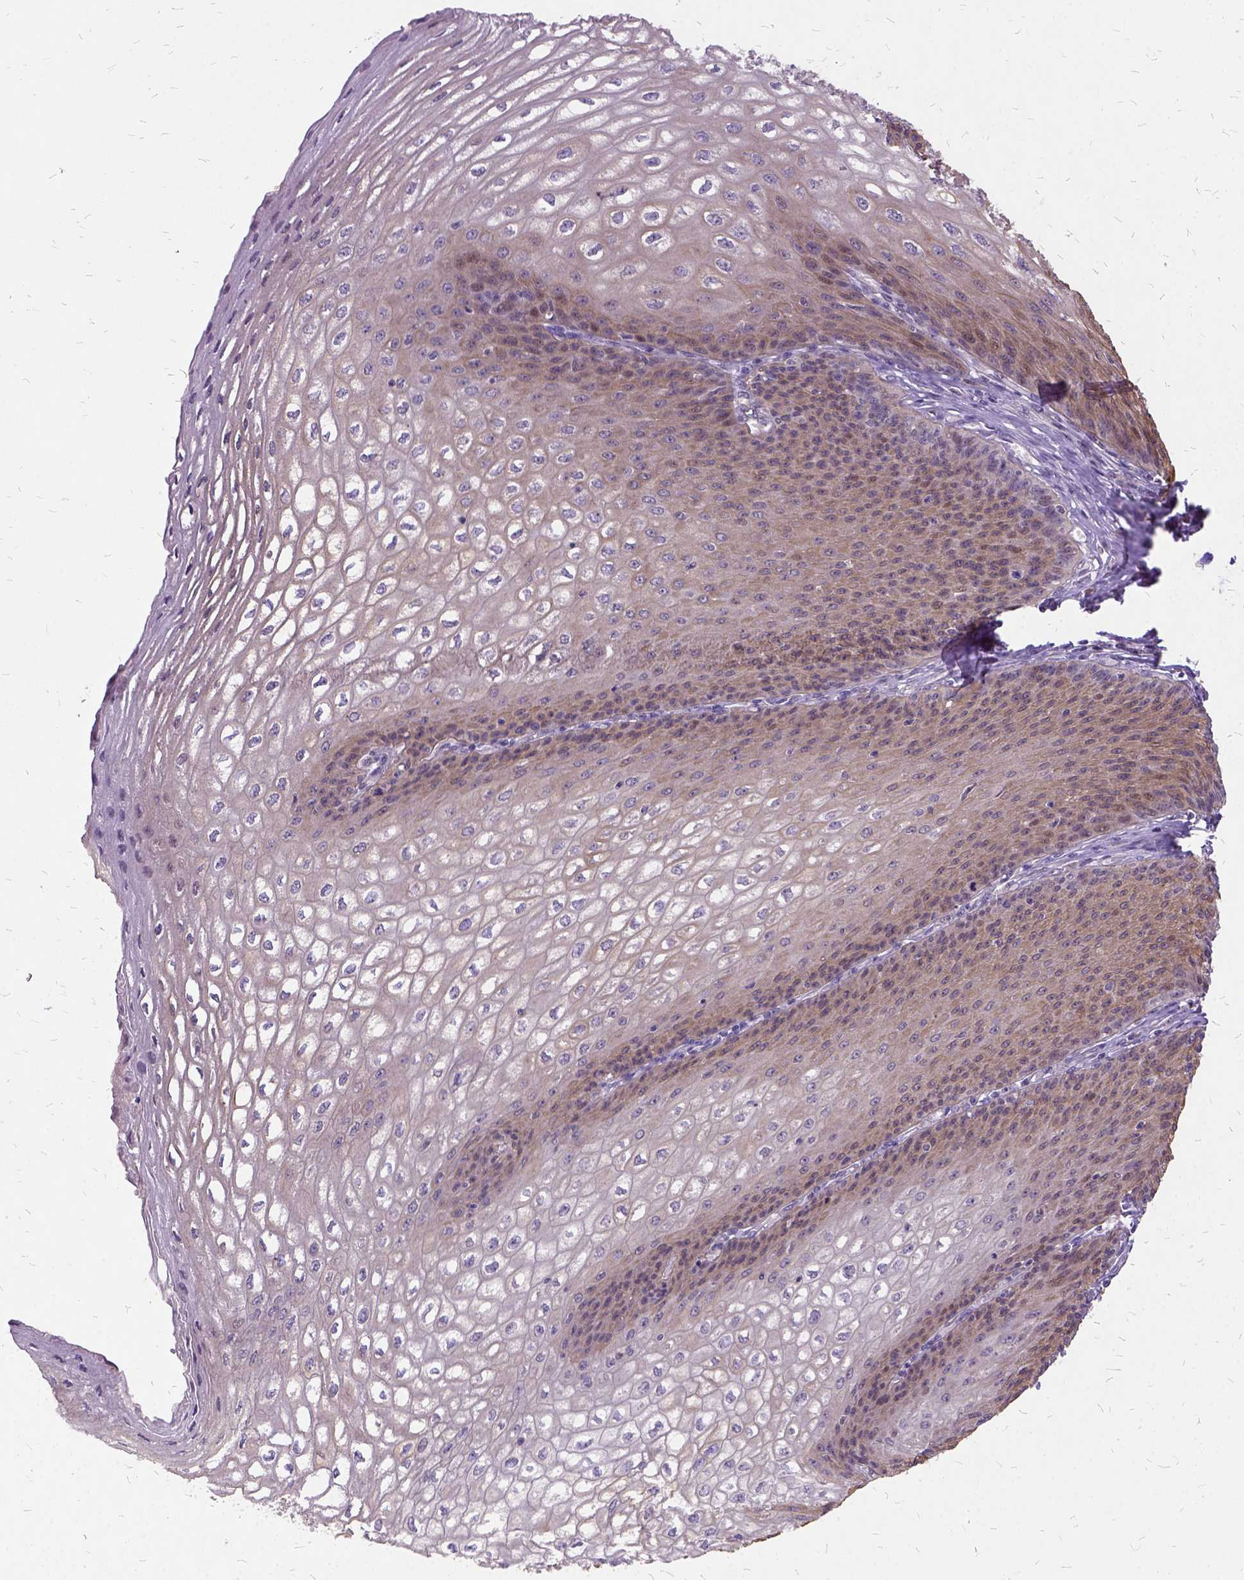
{"staining": {"intensity": "moderate", "quantity": "25%-75%", "location": "cytoplasmic/membranous"}, "tissue": "esophagus", "cell_type": "Squamous epithelial cells", "image_type": "normal", "snomed": [{"axis": "morphology", "description": "Normal tissue, NOS"}, {"axis": "topography", "description": "Esophagus"}], "caption": "Approximately 25%-75% of squamous epithelial cells in benign human esophagus display moderate cytoplasmic/membranous protein staining as visualized by brown immunohistochemical staining.", "gene": "ILRUN", "patient": {"sex": "male", "age": 58}}